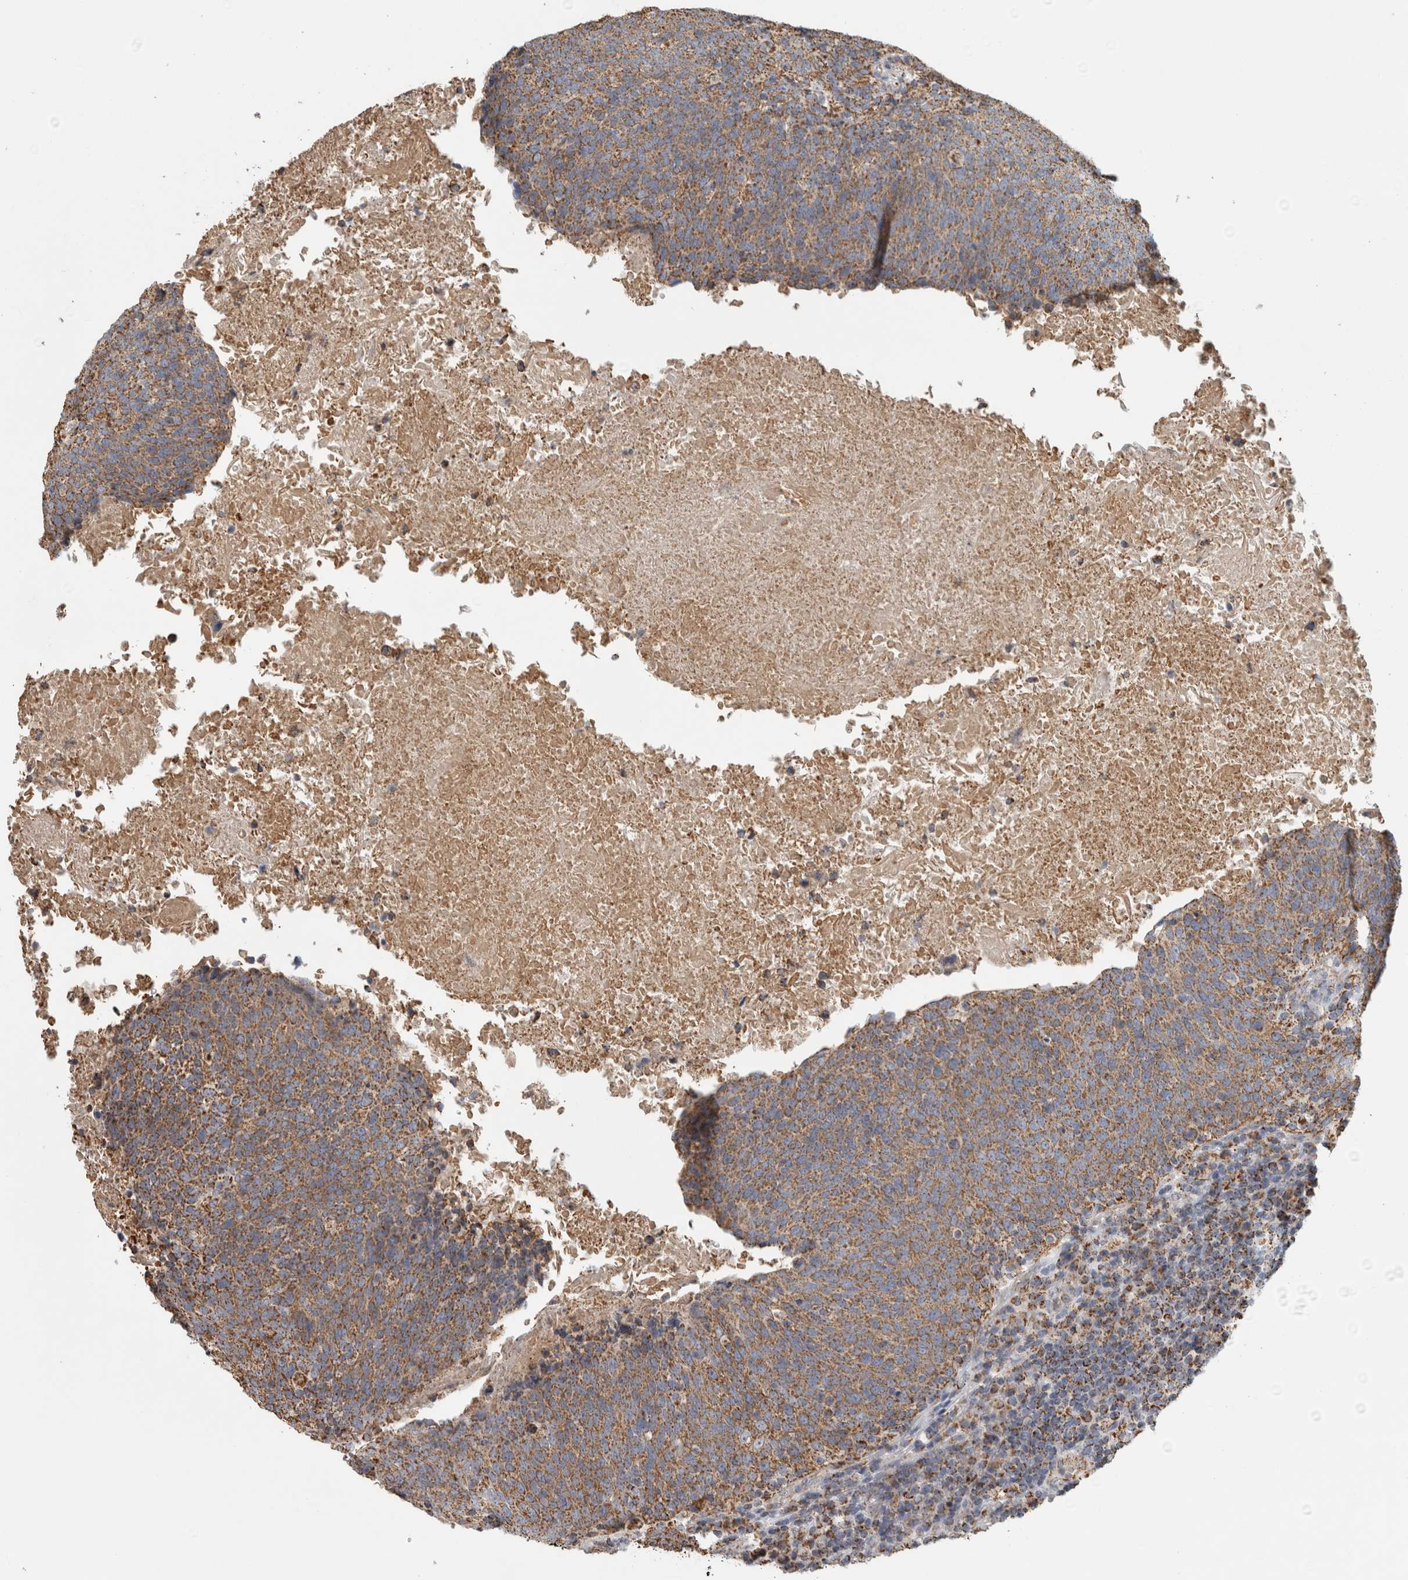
{"staining": {"intensity": "moderate", "quantity": ">75%", "location": "cytoplasmic/membranous"}, "tissue": "head and neck cancer", "cell_type": "Tumor cells", "image_type": "cancer", "snomed": [{"axis": "morphology", "description": "Squamous cell carcinoma, NOS"}, {"axis": "morphology", "description": "Squamous cell carcinoma, metastatic, NOS"}, {"axis": "topography", "description": "Lymph node"}, {"axis": "topography", "description": "Head-Neck"}], "caption": "This micrograph exhibits IHC staining of head and neck metastatic squamous cell carcinoma, with medium moderate cytoplasmic/membranous positivity in approximately >75% of tumor cells.", "gene": "ST8SIA1", "patient": {"sex": "male", "age": 62}}